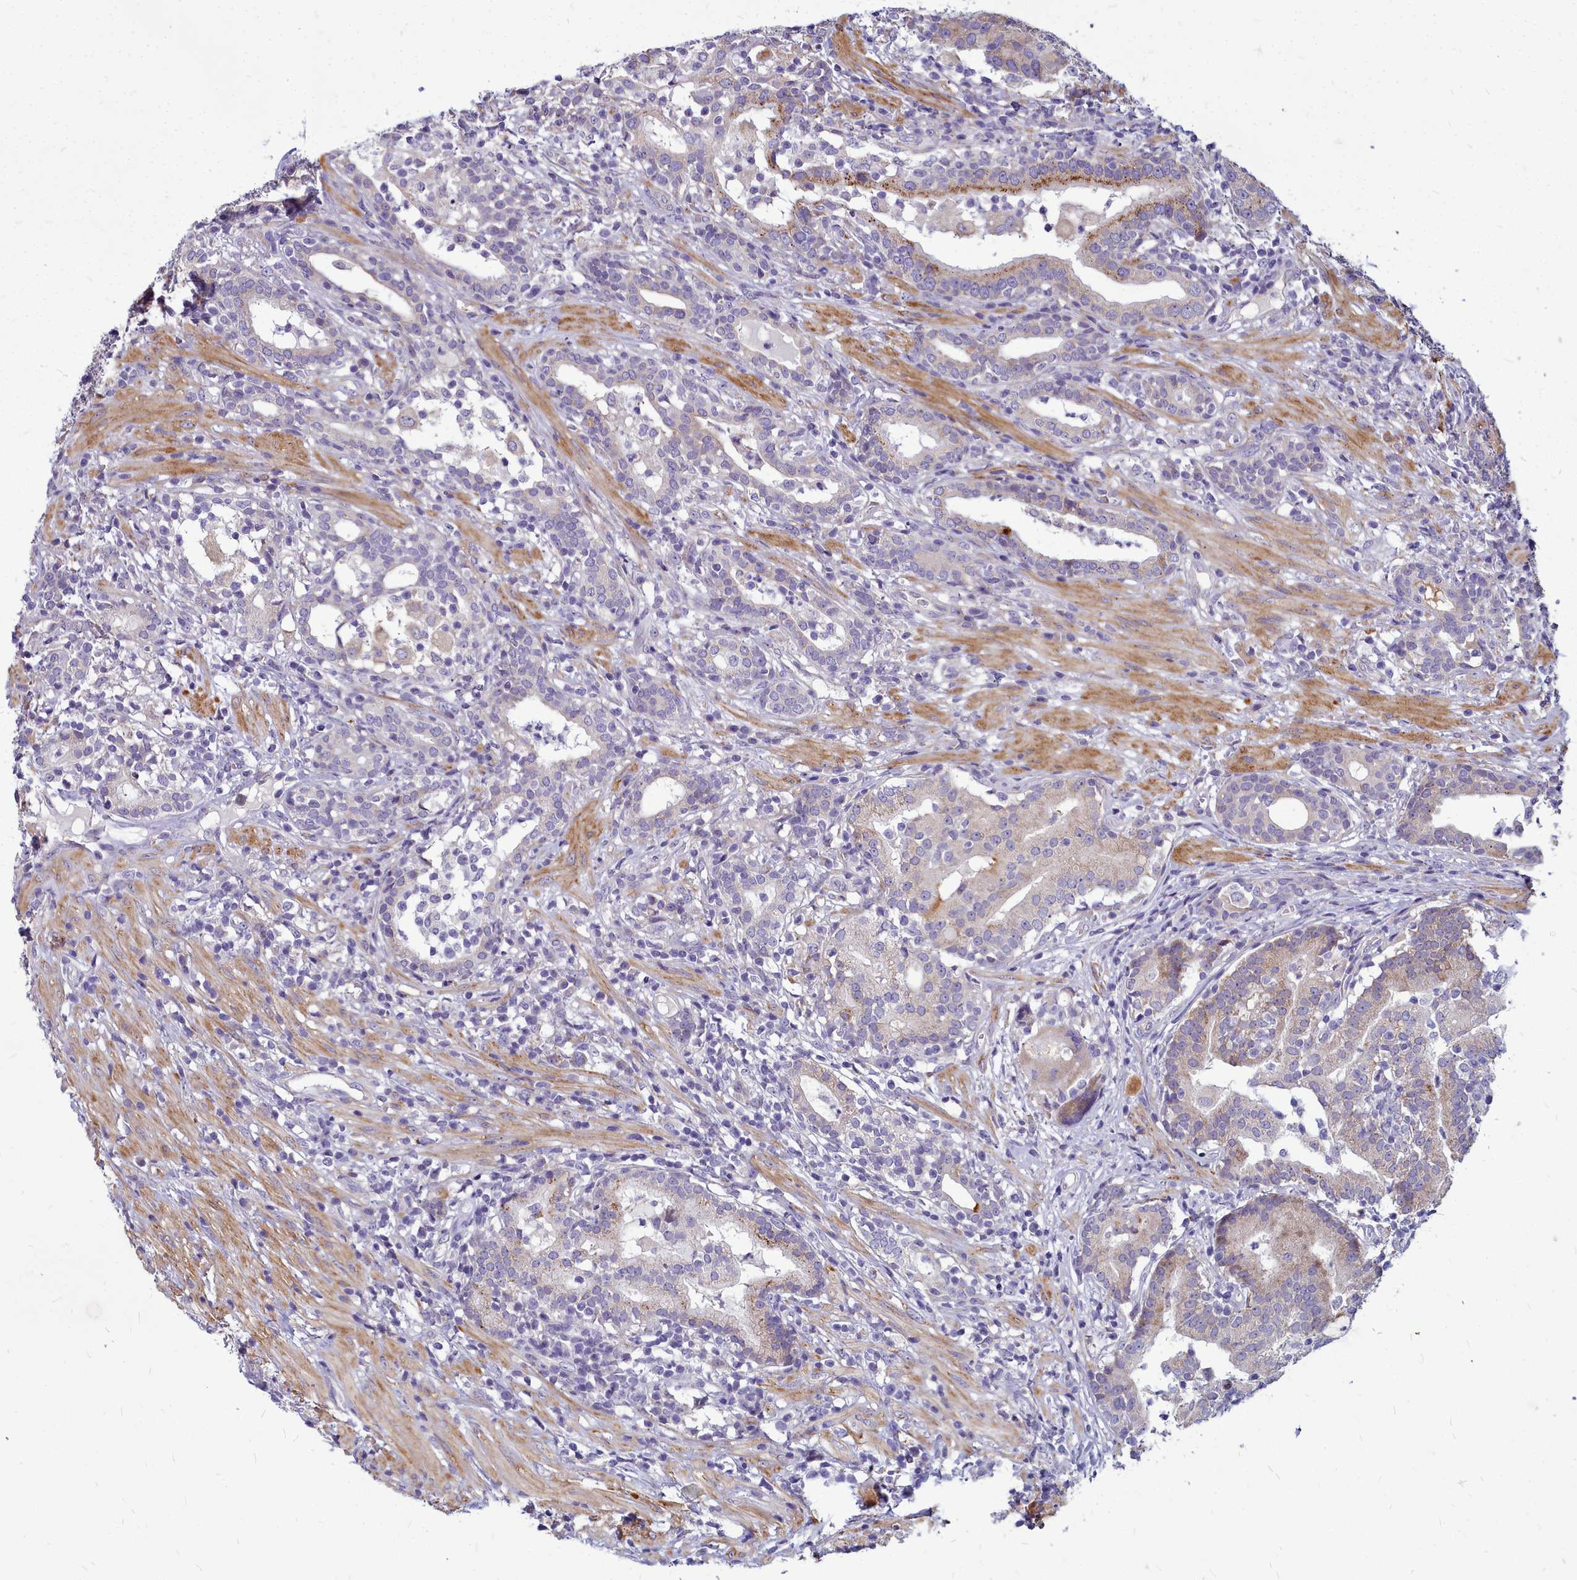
{"staining": {"intensity": "negative", "quantity": "none", "location": "none"}, "tissue": "prostate cancer", "cell_type": "Tumor cells", "image_type": "cancer", "snomed": [{"axis": "morphology", "description": "Adenocarcinoma, High grade"}, {"axis": "topography", "description": "Prostate"}], "caption": "High magnification brightfield microscopy of prostate cancer stained with DAB (3,3'-diaminobenzidine) (brown) and counterstained with hematoxylin (blue): tumor cells show no significant positivity. The staining is performed using DAB (3,3'-diaminobenzidine) brown chromogen with nuclei counter-stained in using hematoxylin.", "gene": "SMPD4", "patient": {"sex": "male", "age": 67}}